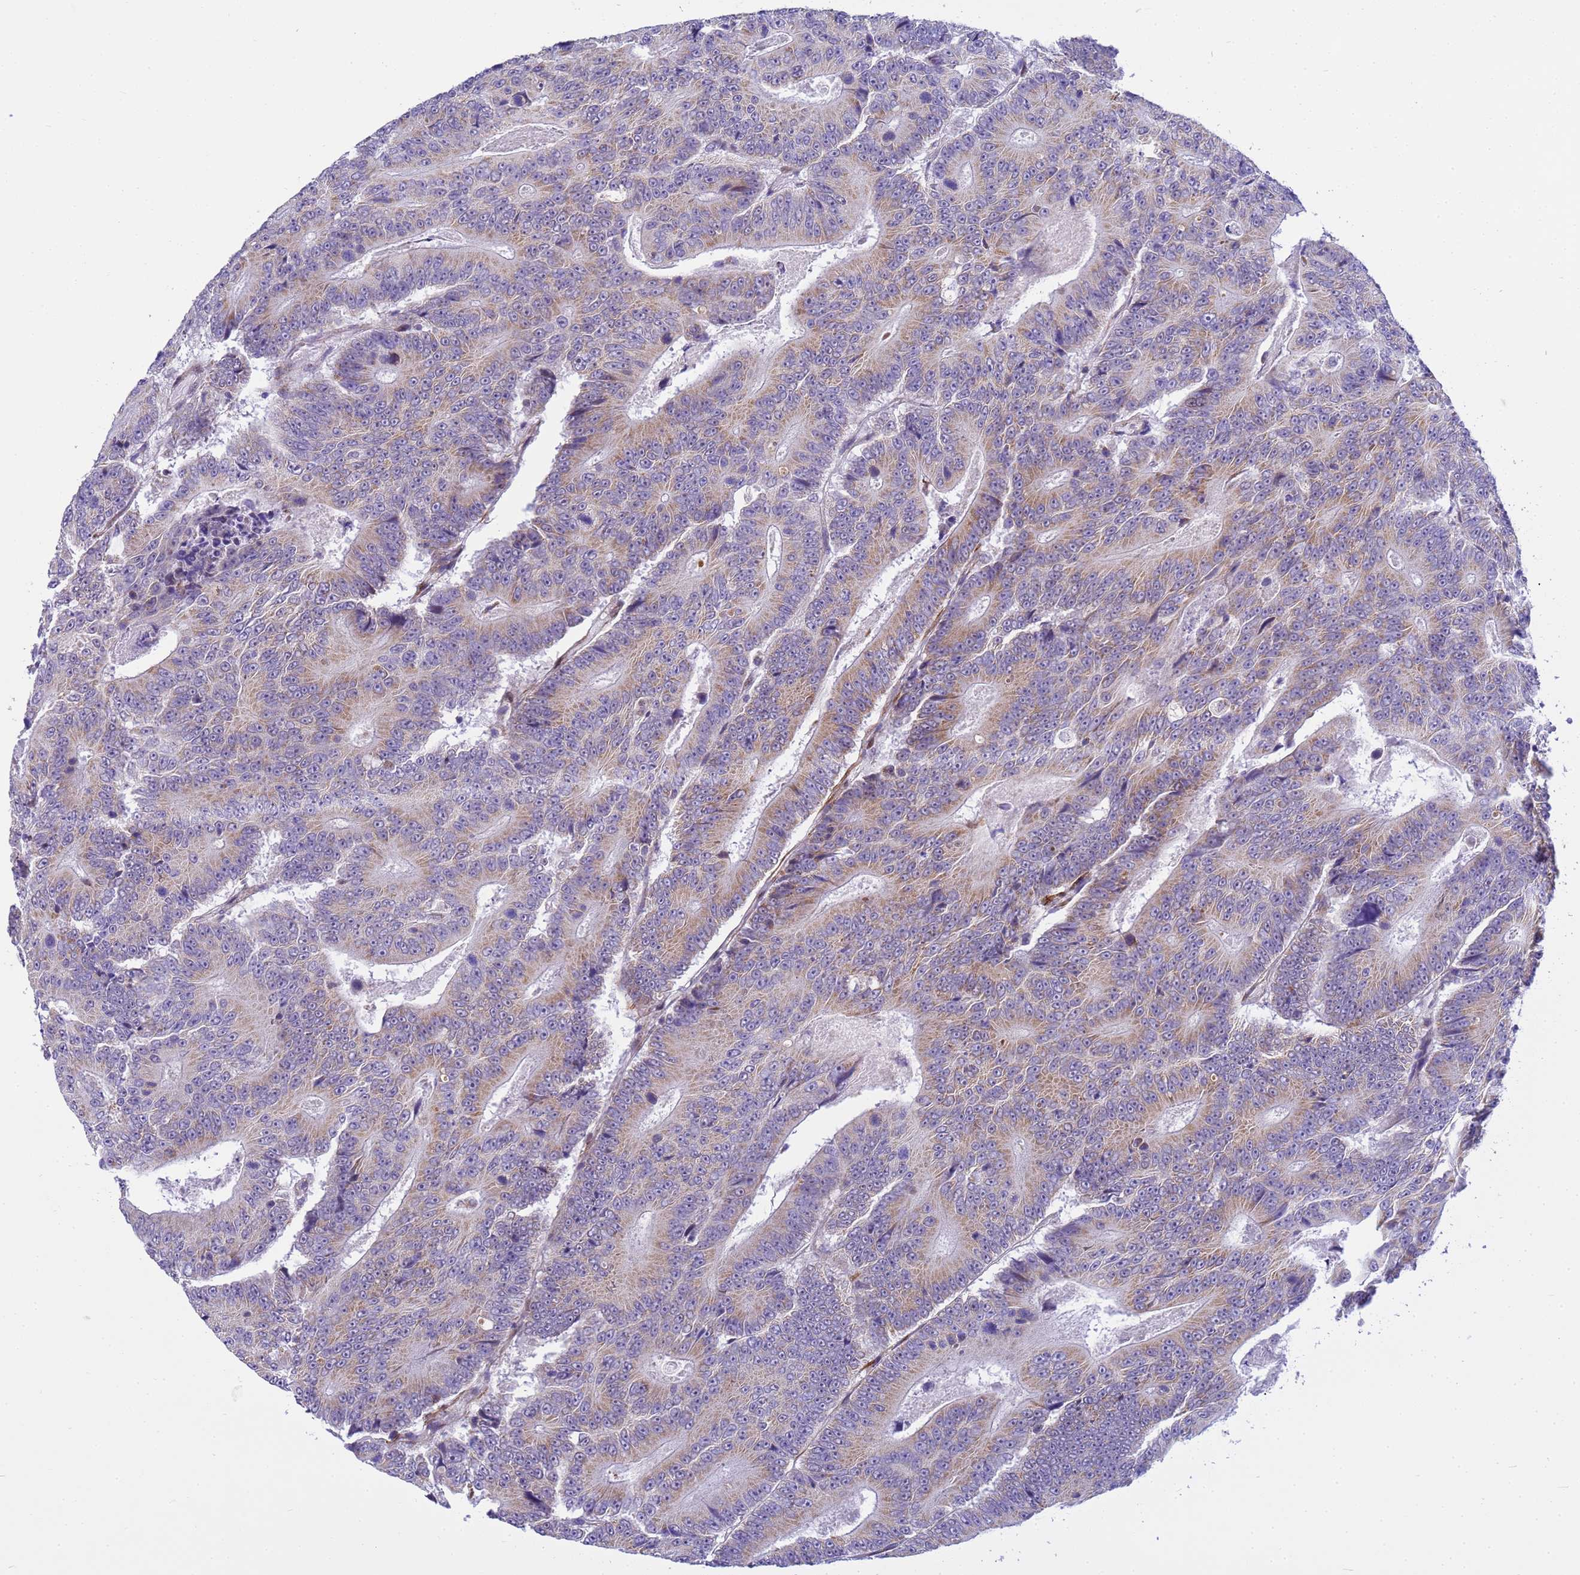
{"staining": {"intensity": "weak", "quantity": "25%-75%", "location": "cytoplasmic/membranous"}, "tissue": "colorectal cancer", "cell_type": "Tumor cells", "image_type": "cancer", "snomed": [{"axis": "morphology", "description": "Adenocarcinoma, NOS"}, {"axis": "topography", "description": "Colon"}], "caption": "The micrograph shows a brown stain indicating the presence of a protein in the cytoplasmic/membranous of tumor cells in colorectal cancer (adenocarcinoma).", "gene": "P2RX7", "patient": {"sex": "male", "age": 83}}